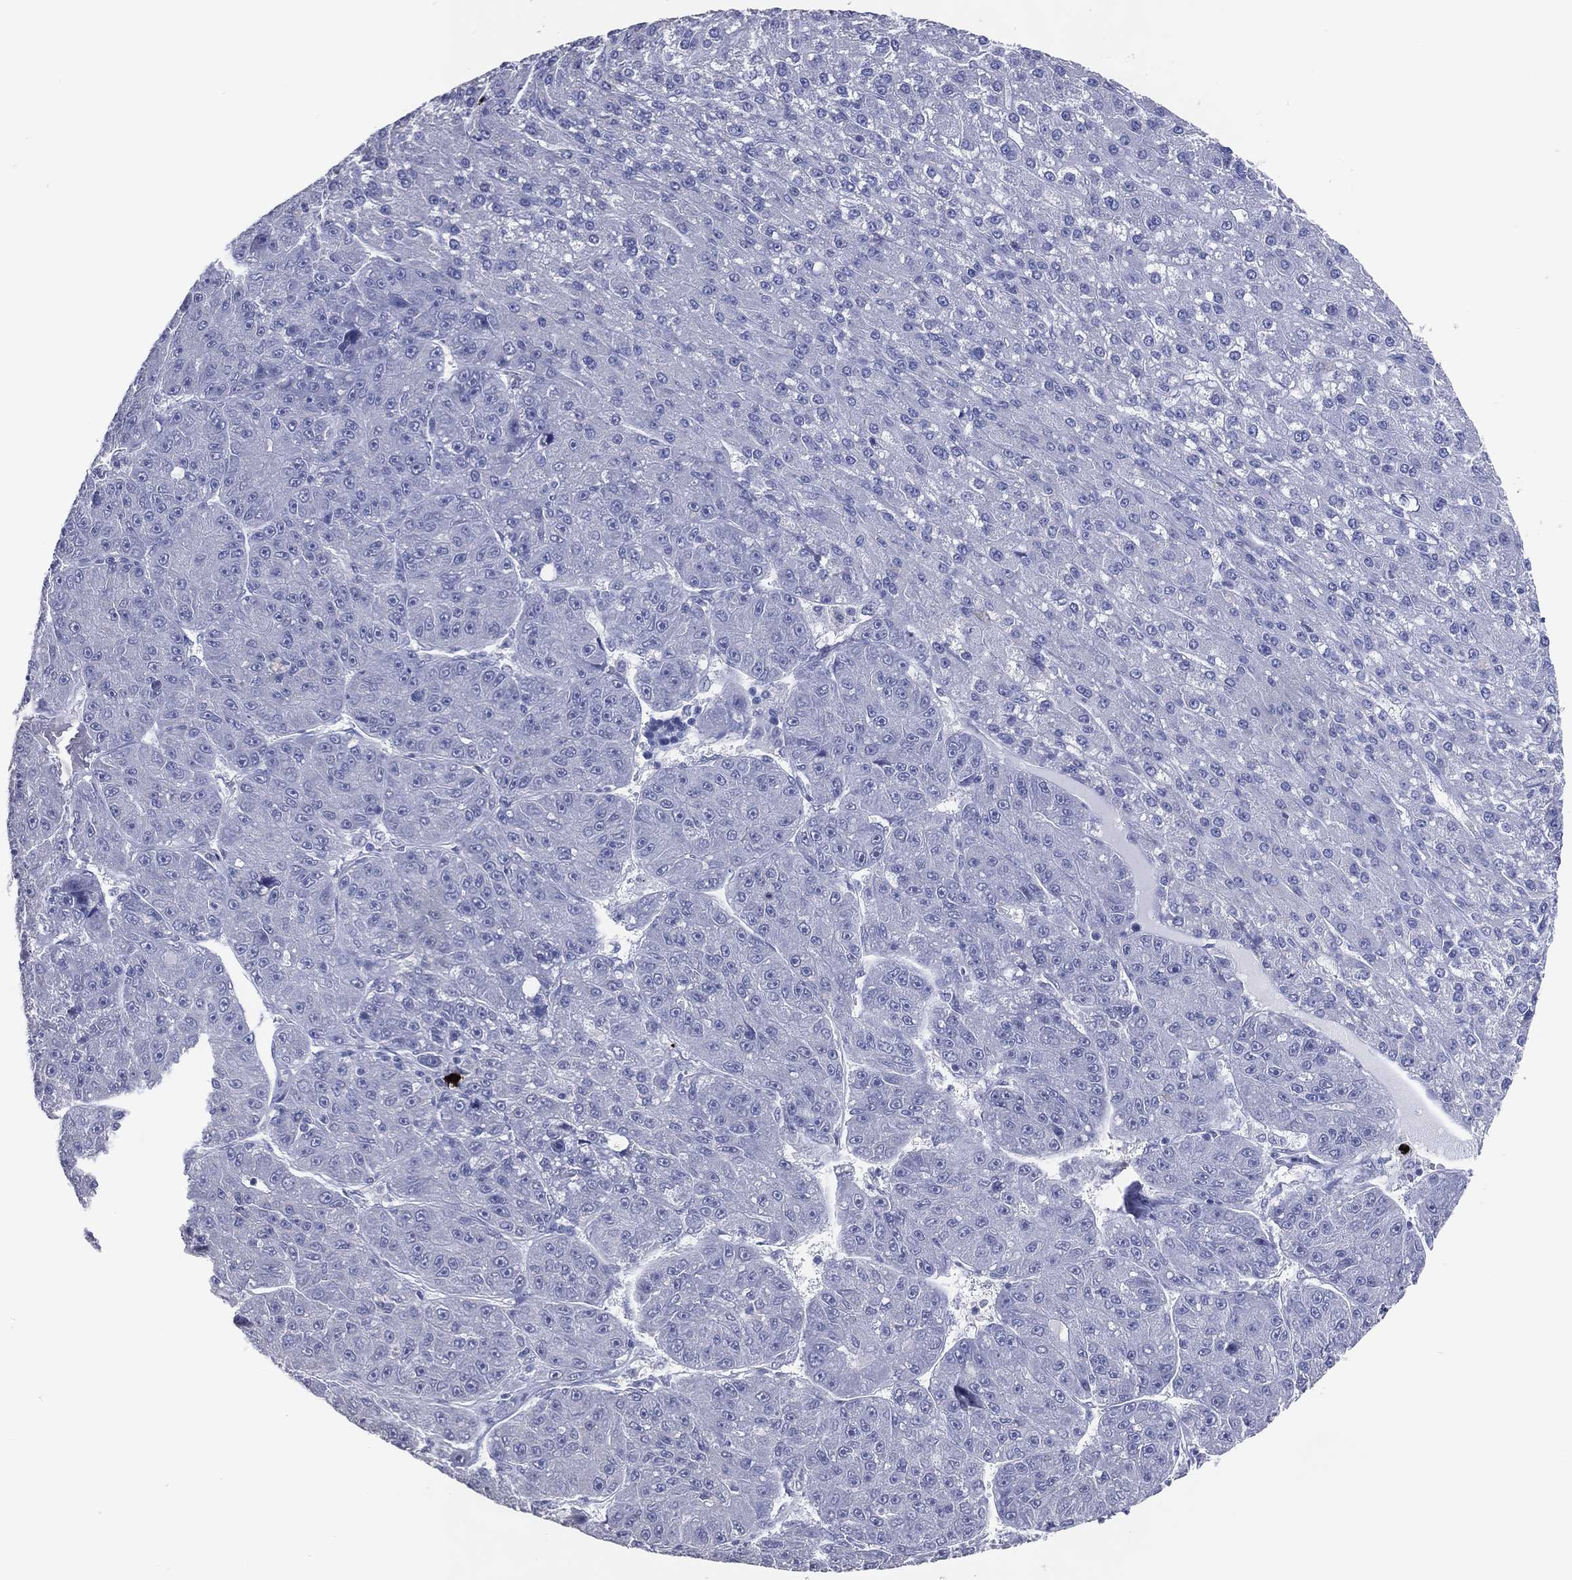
{"staining": {"intensity": "negative", "quantity": "none", "location": "none"}, "tissue": "liver cancer", "cell_type": "Tumor cells", "image_type": "cancer", "snomed": [{"axis": "morphology", "description": "Carcinoma, Hepatocellular, NOS"}, {"axis": "topography", "description": "Liver"}], "caption": "Micrograph shows no protein positivity in tumor cells of liver cancer (hepatocellular carcinoma) tissue.", "gene": "CFAP58", "patient": {"sex": "male", "age": 67}}